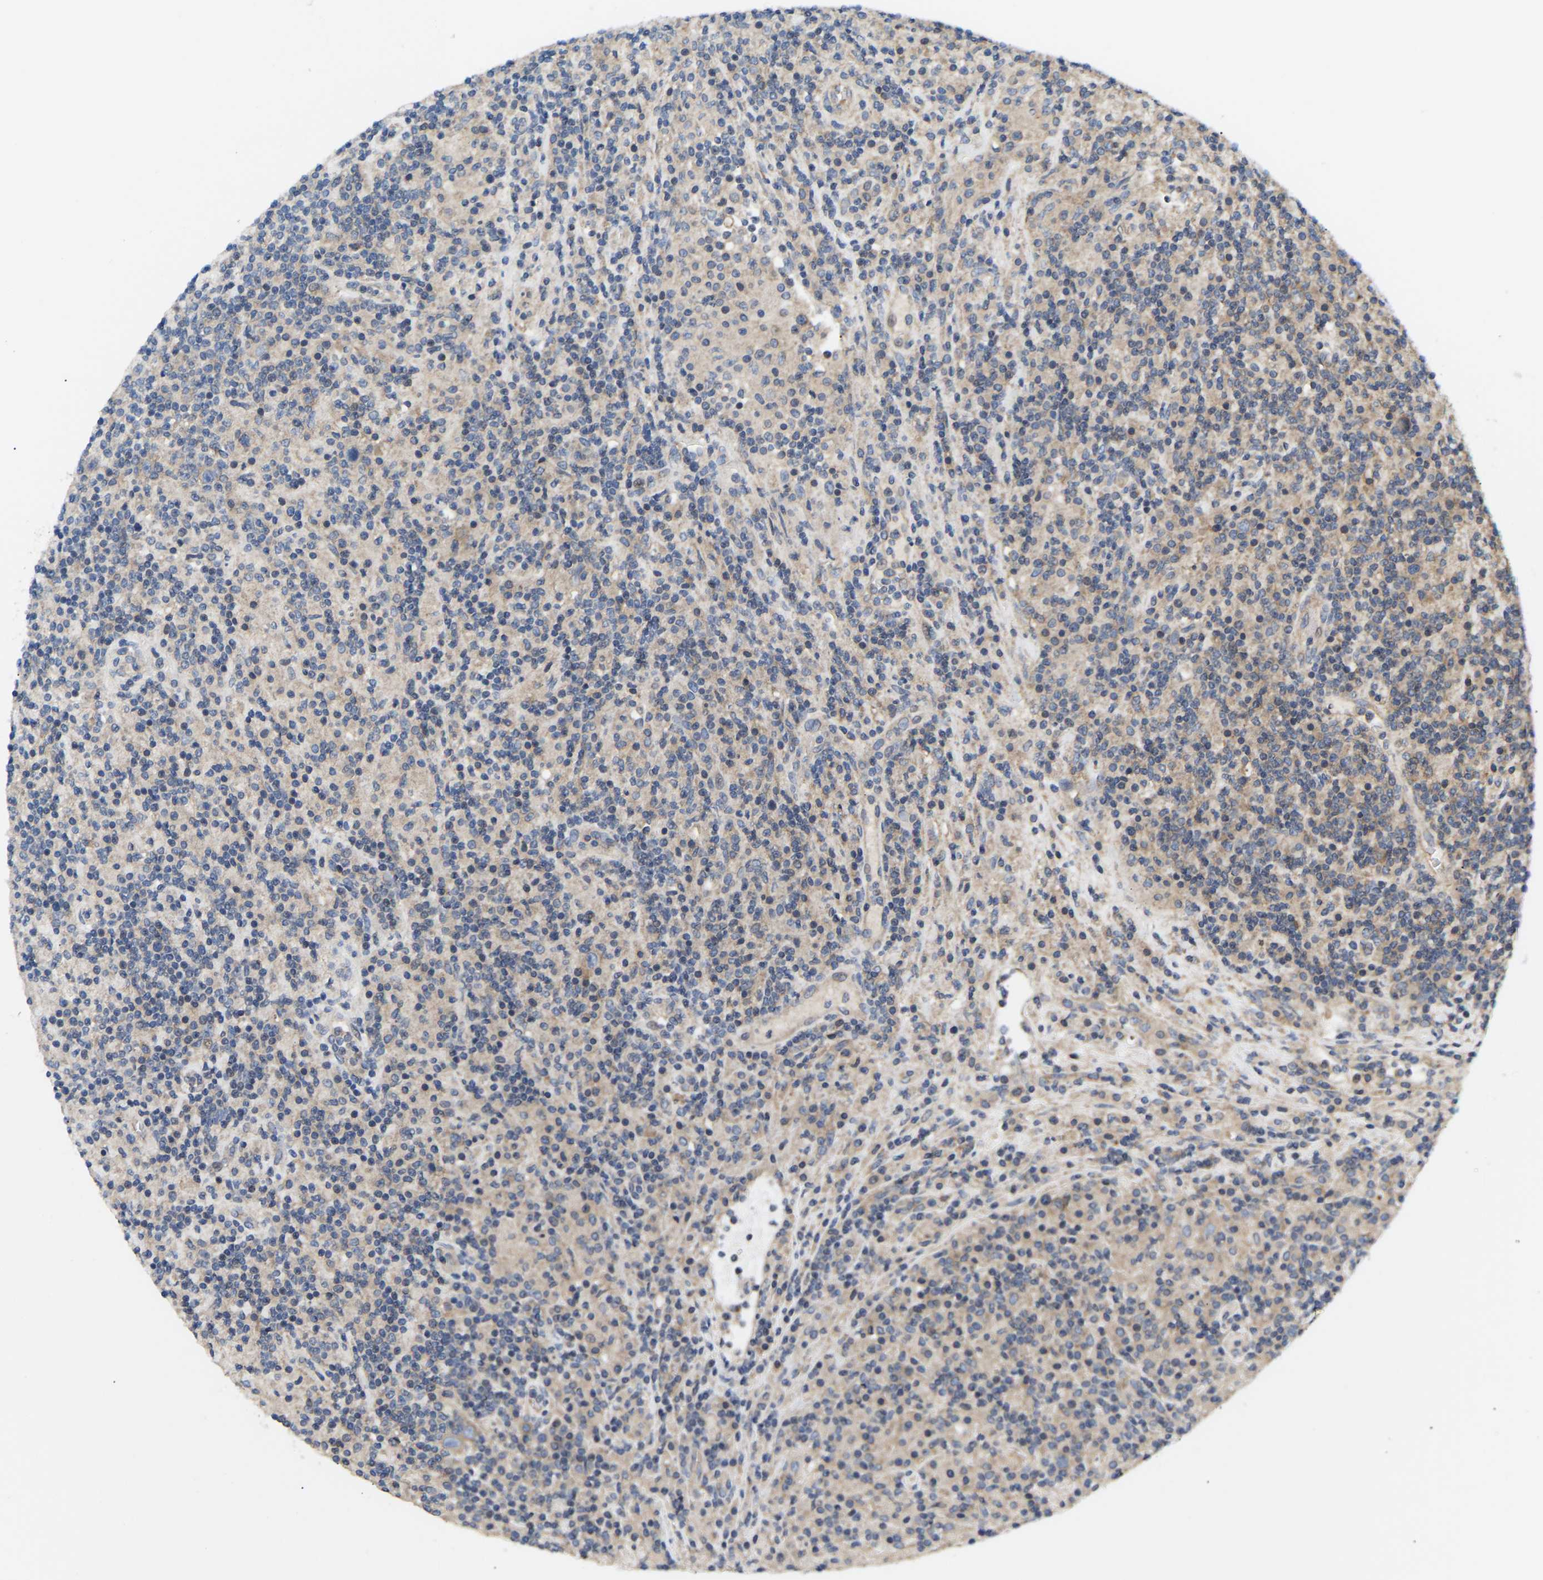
{"staining": {"intensity": "weak", "quantity": "<25%", "location": "cytoplasmic/membranous"}, "tissue": "lymphoma", "cell_type": "Tumor cells", "image_type": "cancer", "snomed": [{"axis": "morphology", "description": "Hodgkin's disease, NOS"}, {"axis": "topography", "description": "Lymph node"}], "caption": "Tumor cells show no significant protein expression in lymphoma.", "gene": "AIMP2", "patient": {"sex": "male", "age": 70}}